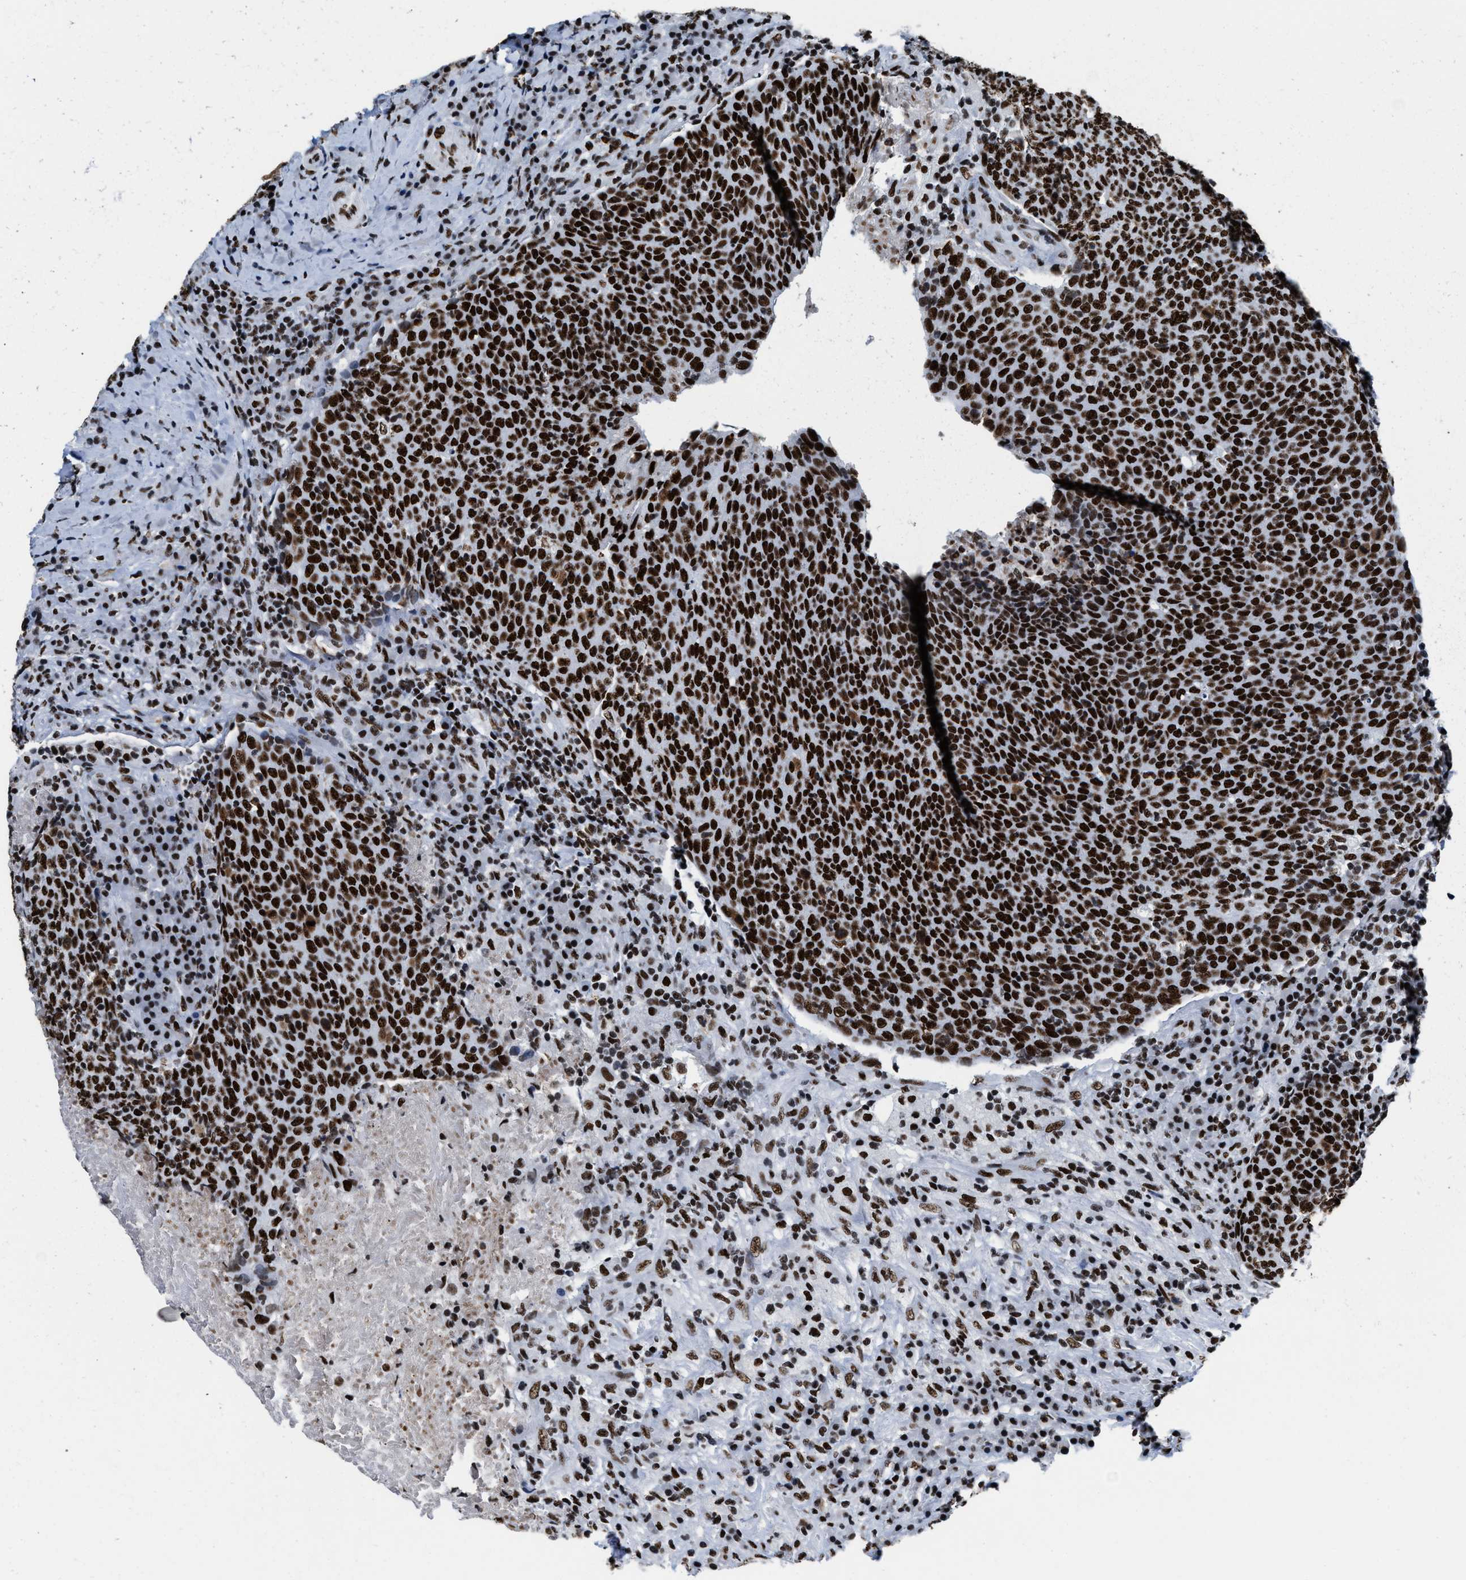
{"staining": {"intensity": "strong", "quantity": ">75%", "location": "nuclear"}, "tissue": "head and neck cancer", "cell_type": "Tumor cells", "image_type": "cancer", "snomed": [{"axis": "morphology", "description": "Squamous cell carcinoma, NOS"}, {"axis": "morphology", "description": "Squamous cell carcinoma, metastatic, NOS"}, {"axis": "topography", "description": "Lymph node"}, {"axis": "topography", "description": "Head-Neck"}], "caption": "Human squamous cell carcinoma (head and neck) stained with a brown dye shows strong nuclear positive positivity in about >75% of tumor cells.", "gene": "SMARCC2", "patient": {"sex": "male", "age": 62}}